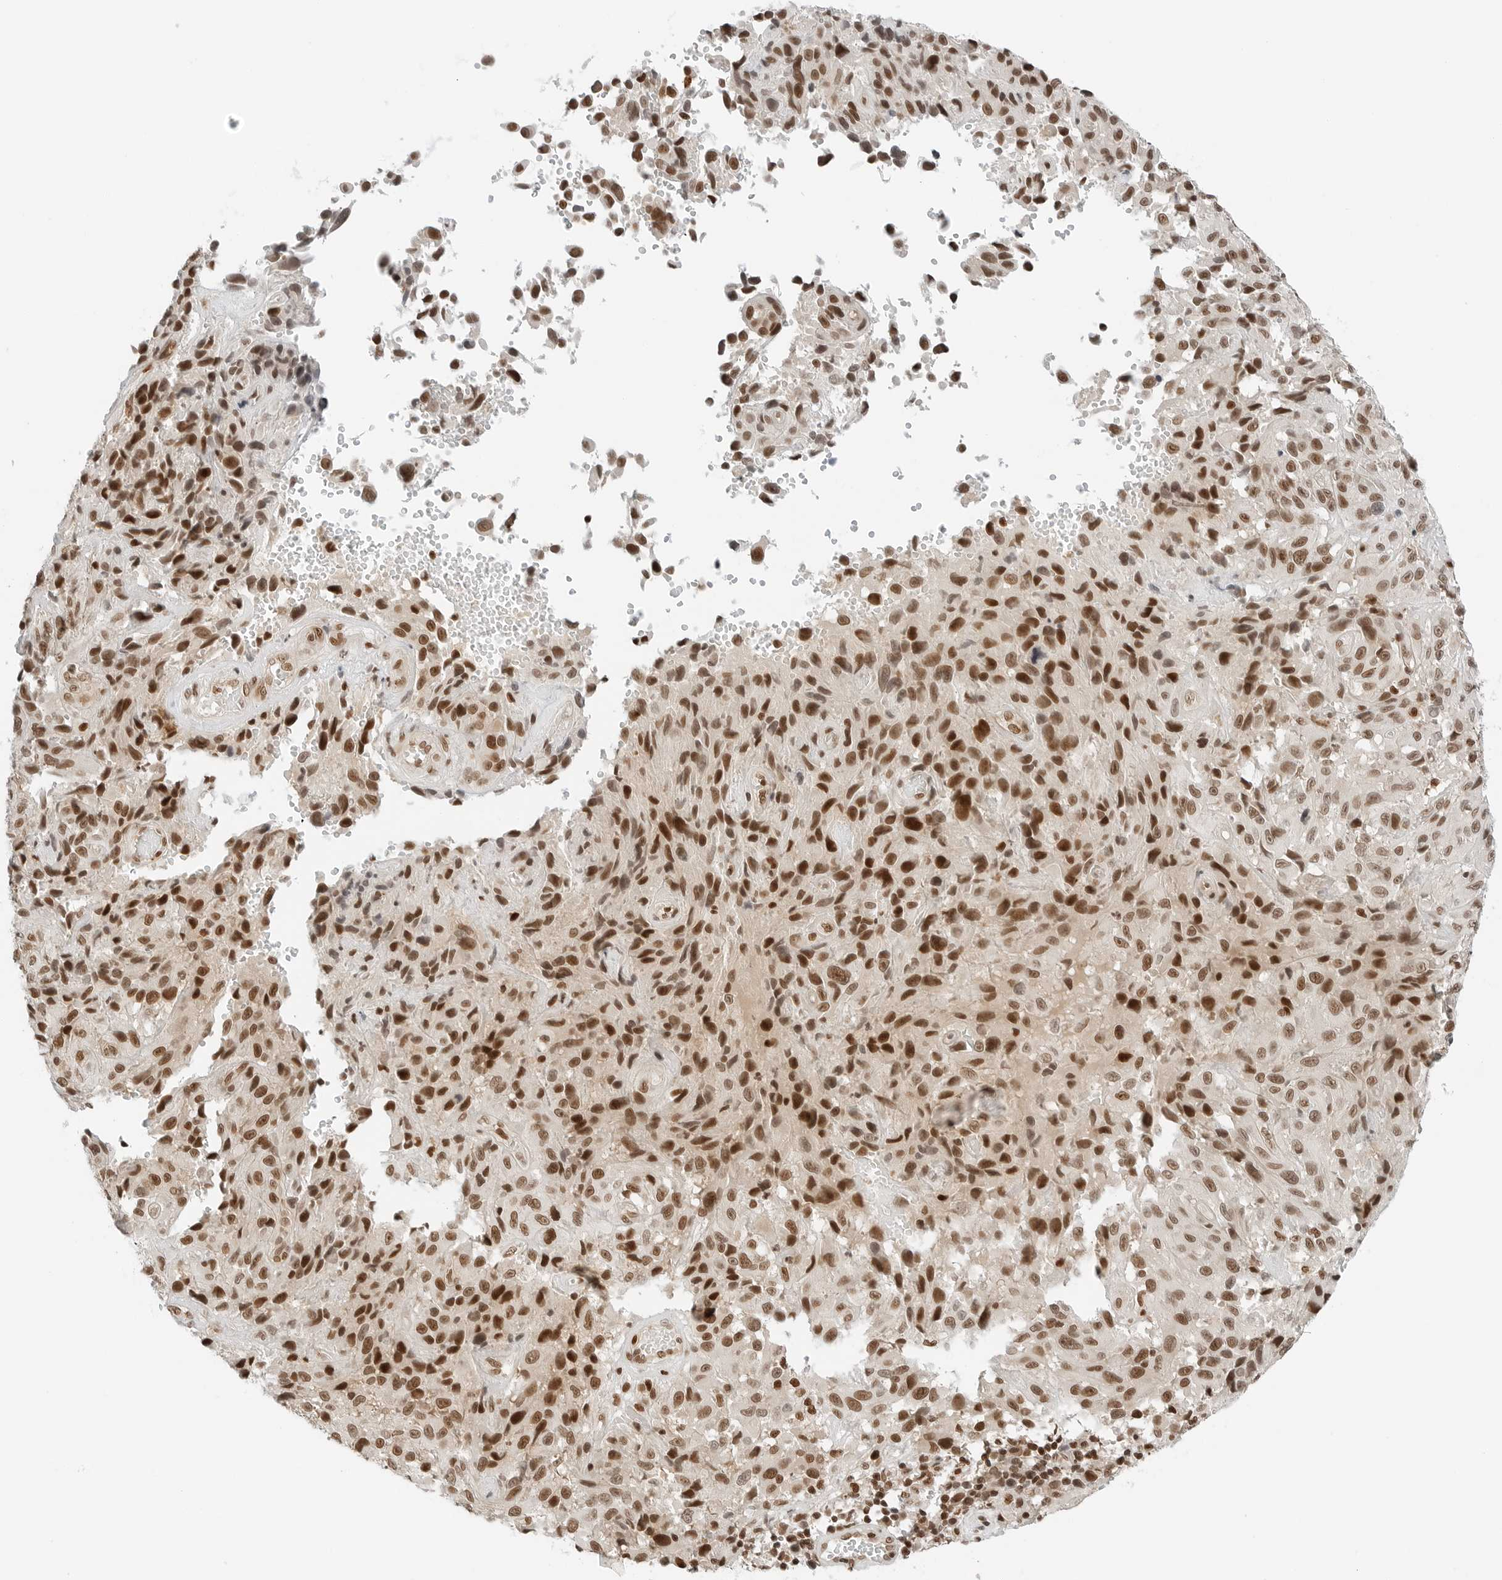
{"staining": {"intensity": "strong", "quantity": ">75%", "location": "nuclear"}, "tissue": "melanoma", "cell_type": "Tumor cells", "image_type": "cancer", "snomed": [{"axis": "morphology", "description": "Malignant melanoma, NOS"}, {"axis": "topography", "description": "Skin"}], "caption": "Protein expression analysis of human melanoma reveals strong nuclear expression in about >75% of tumor cells.", "gene": "CRTC2", "patient": {"sex": "male", "age": 66}}